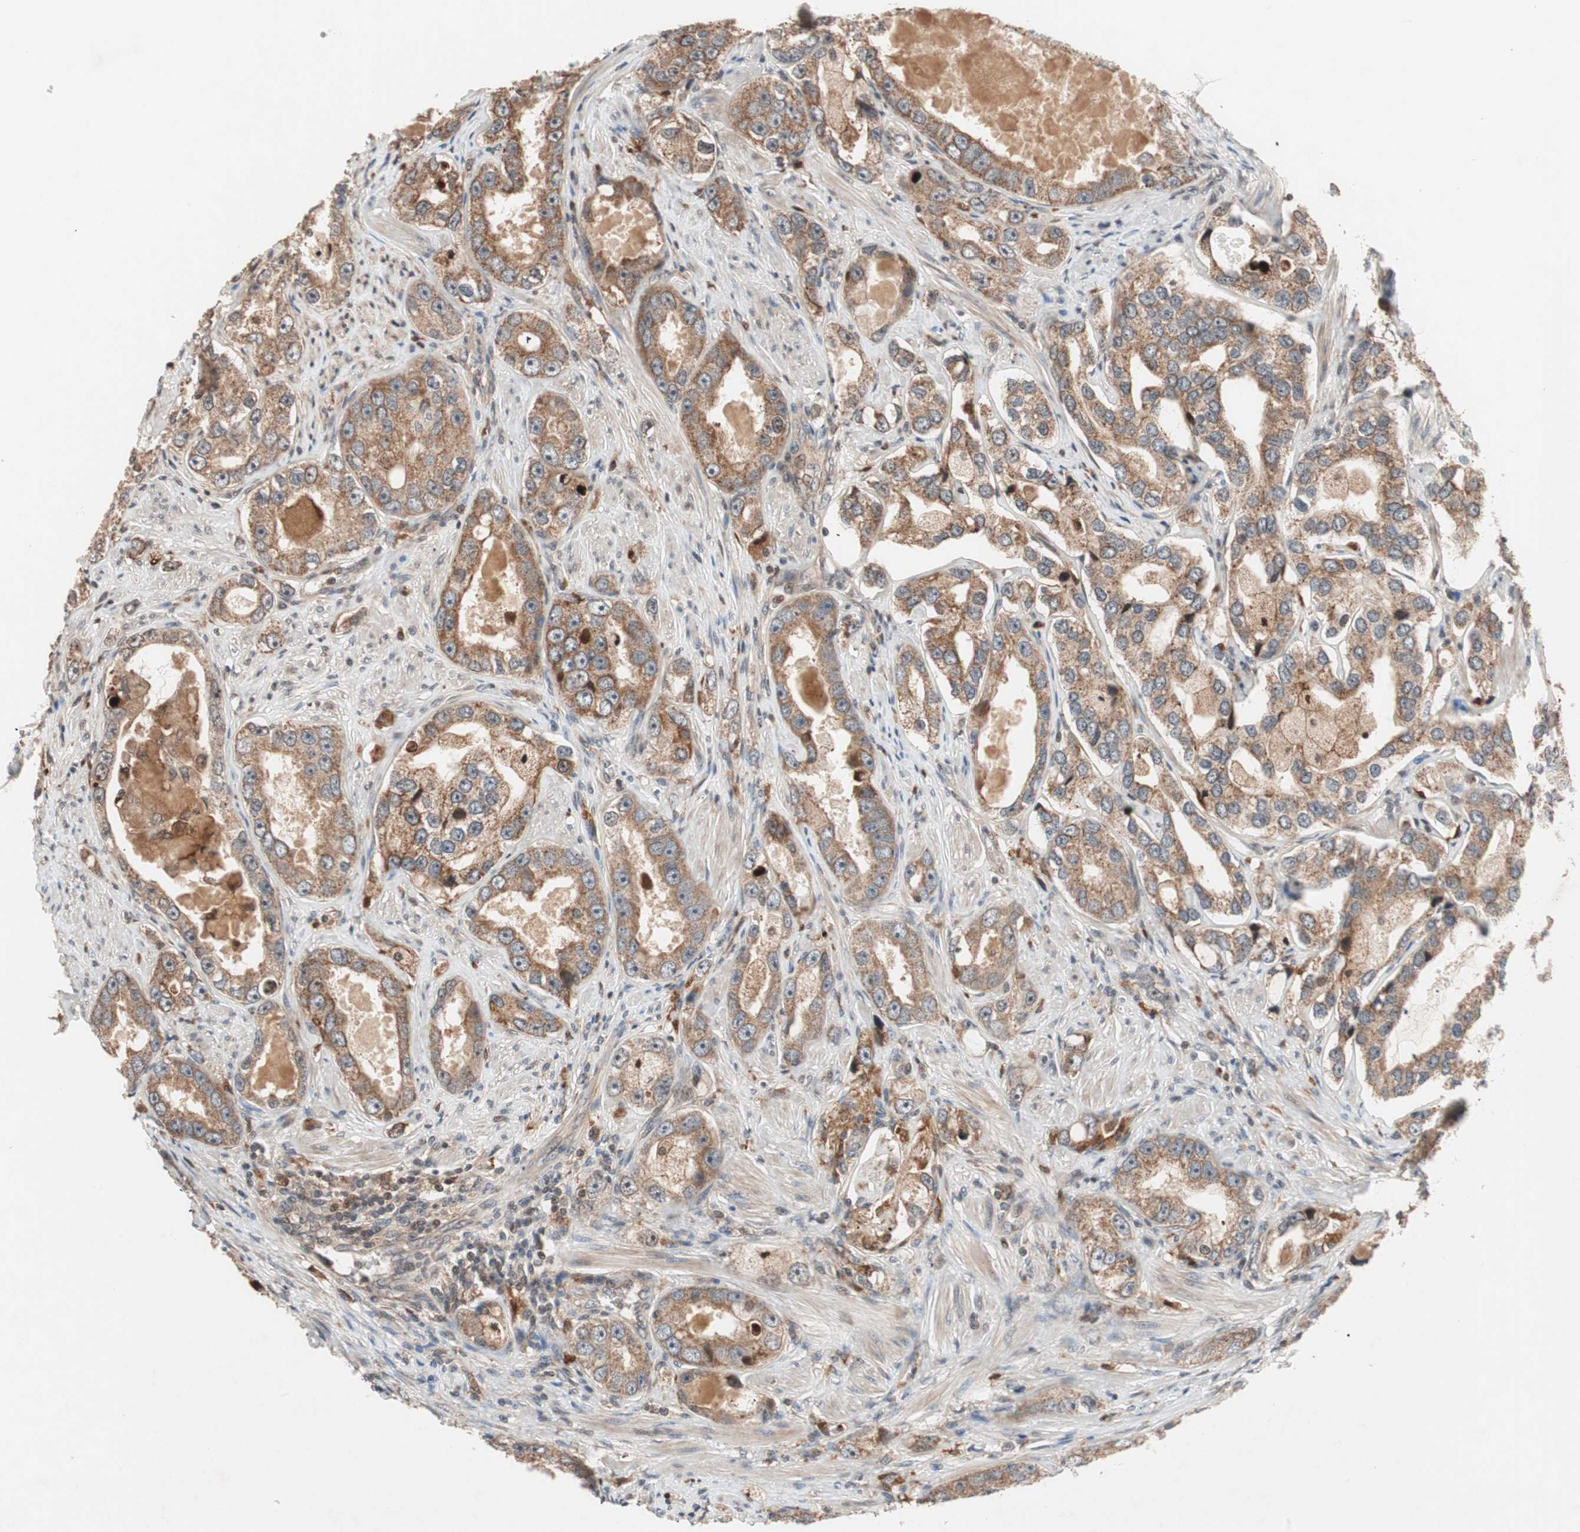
{"staining": {"intensity": "moderate", "quantity": ">75%", "location": "cytoplasmic/membranous"}, "tissue": "prostate cancer", "cell_type": "Tumor cells", "image_type": "cancer", "snomed": [{"axis": "morphology", "description": "Adenocarcinoma, High grade"}, {"axis": "topography", "description": "Prostate"}], "caption": "Prostate cancer was stained to show a protein in brown. There is medium levels of moderate cytoplasmic/membranous positivity in about >75% of tumor cells.", "gene": "NF2", "patient": {"sex": "male", "age": 63}}